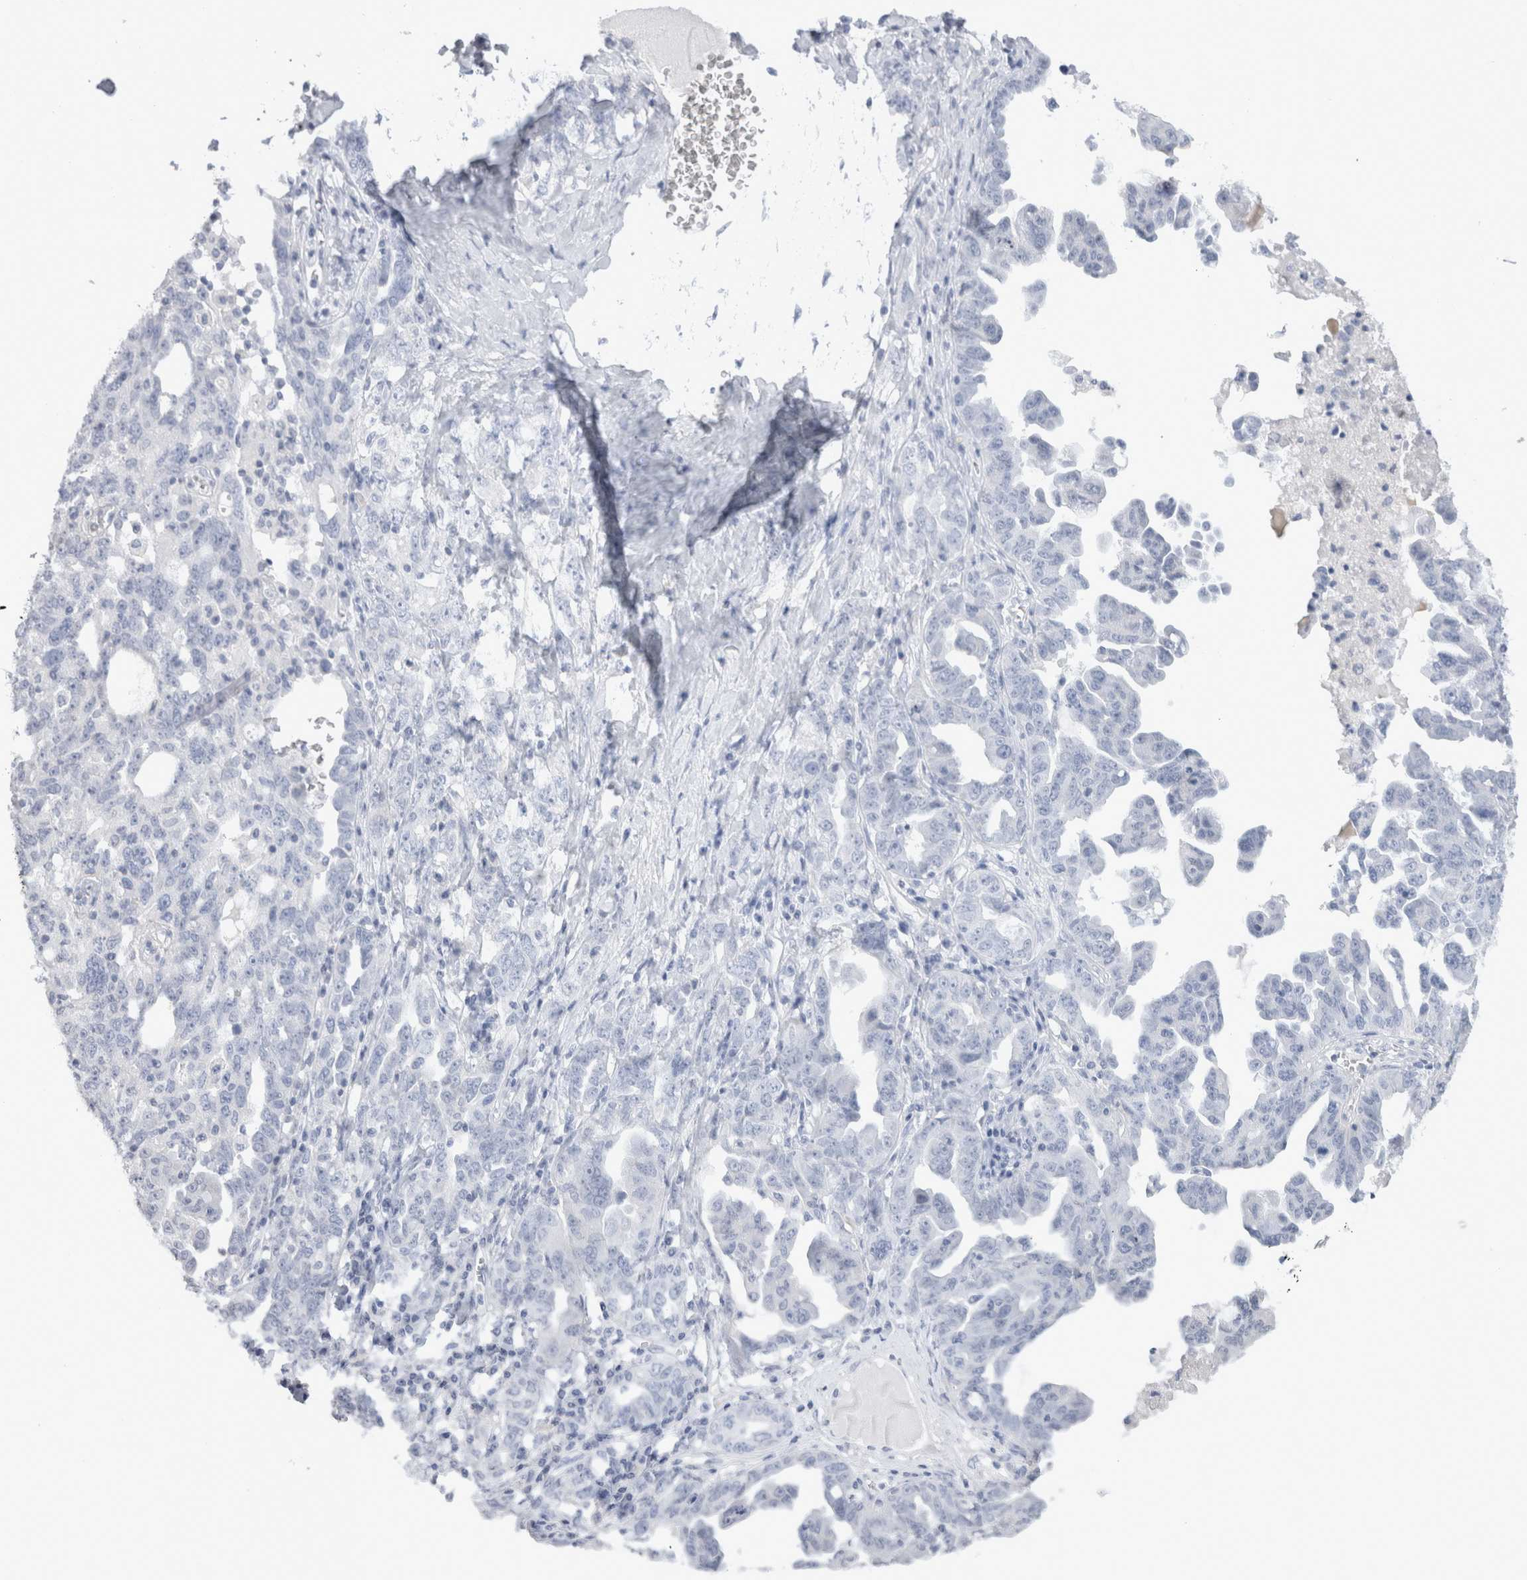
{"staining": {"intensity": "negative", "quantity": "none", "location": "none"}, "tissue": "ovarian cancer", "cell_type": "Tumor cells", "image_type": "cancer", "snomed": [{"axis": "morphology", "description": "Carcinoma, endometroid"}, {"axis": "topography", "description": "Ovary"}], "caption": "IHC of ovarian endometroid carcinoma reveals no positivity in tumor cells.", "gene": "C9orf50", "patient": {"sex": "female", "age": 62}}